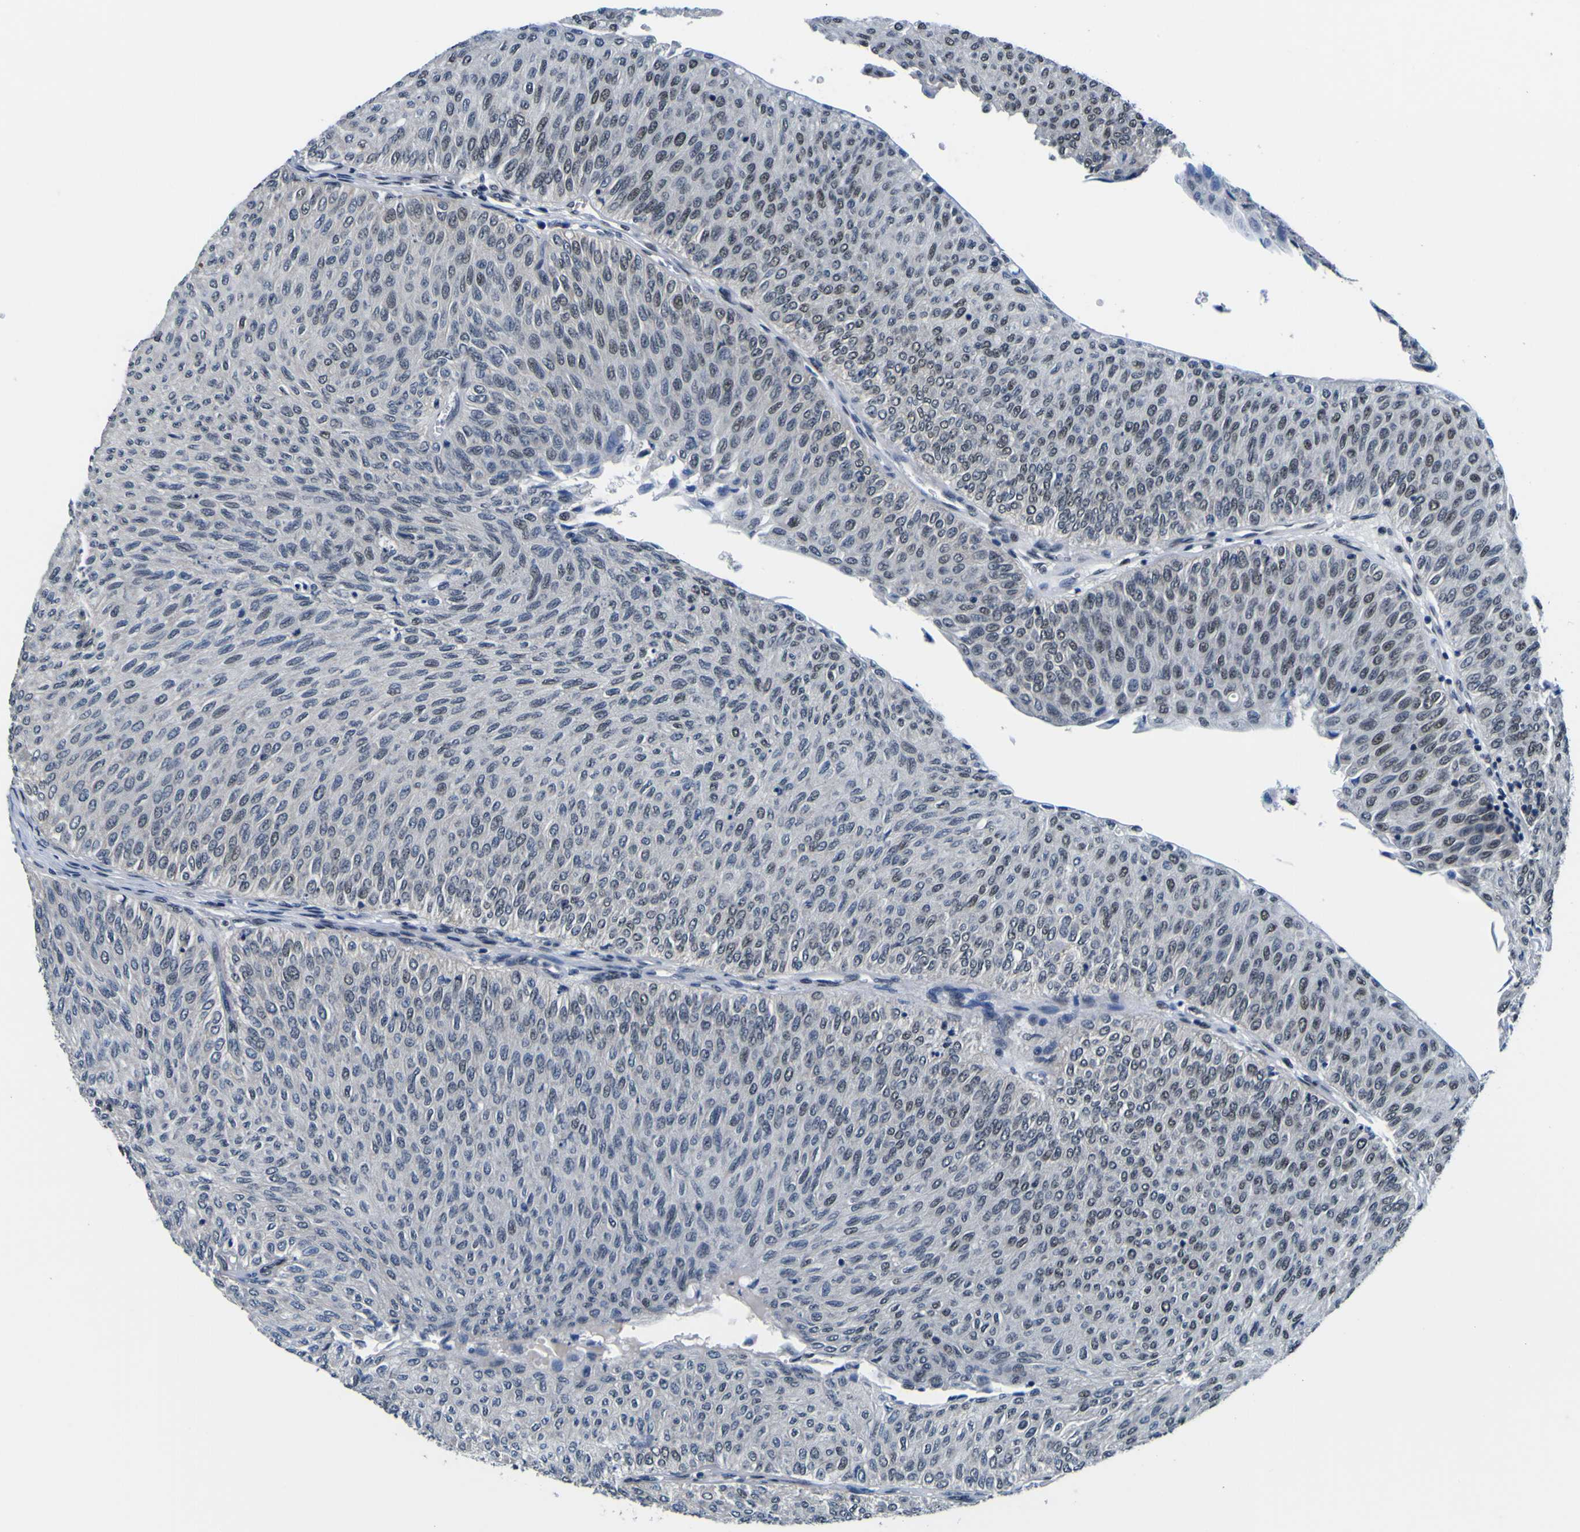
{"staining": {"intensity": "strong", "quantity": "<25%", "location": "nuclear"}, "tissue": "urothelial cancer", "cell_type": "Tumor cells", "image_type": "cancer", "snomed": [{"axis": "morphology", "description": "Urothelial carcinoma, Low grade"}, {"axis": "topography", "description": "Urinary bladder"}], "caption": "High-power microscopy captured an immunohistochemistry (IHC) photomicrograph of urothelial carcinoma (low-grade), revealing strong nuclear expression in approximately <25% of tumor cells.", "gene": "CUL4B", "patient": {"sex": "male", "age": 78}}